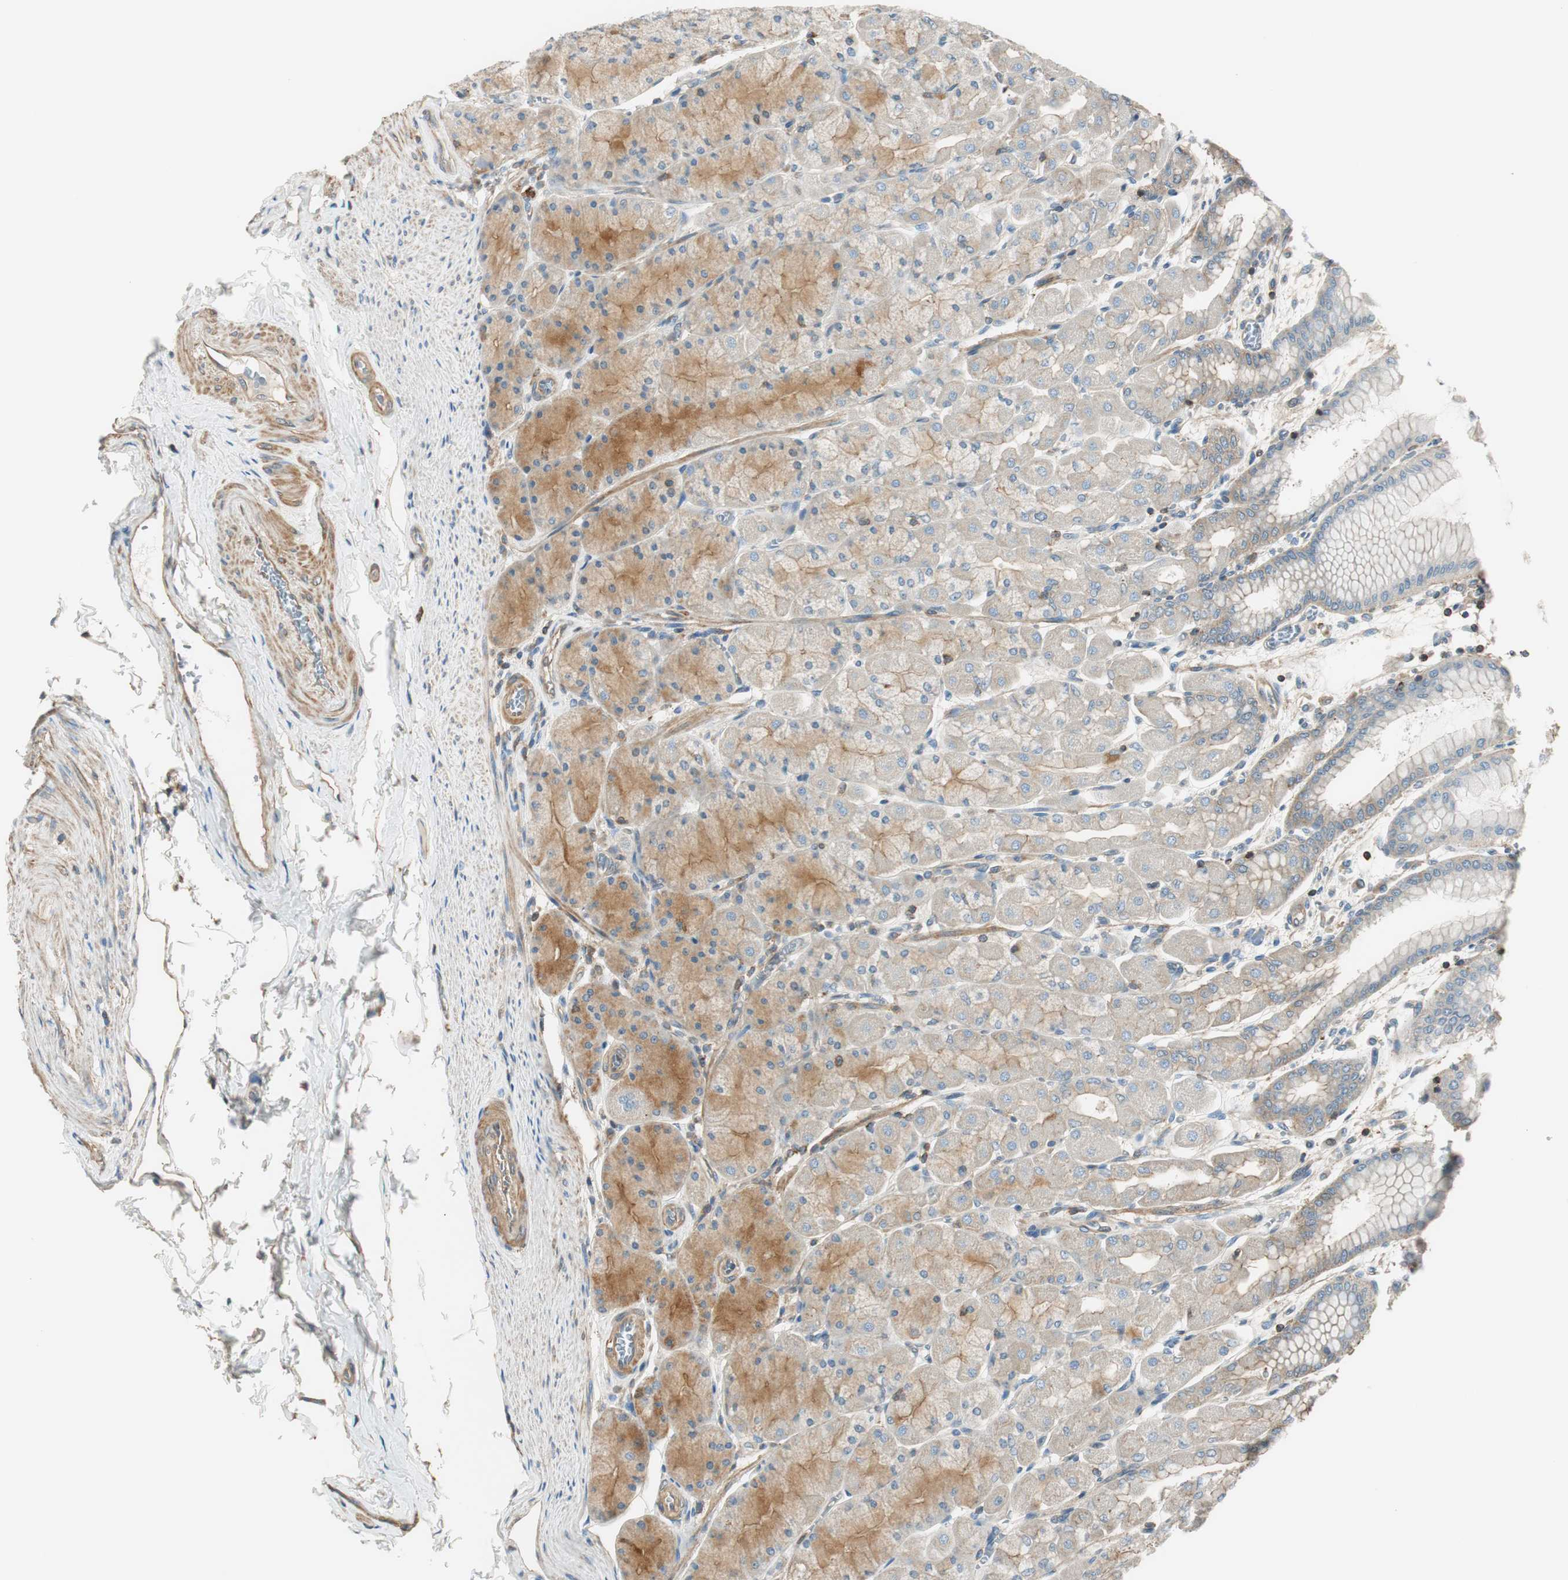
{"staining": {"intensity": "moderate", "quantity": "25%-75%", "location": "cytoplasmic/membranous"}, "tissue": "stomach", "cell_type": "Glandular cells", "image_type": "normal", "snomed": [{"axis": "morphology", "description": "Normal tissue, NOS"}, {"axis": "topography", "description": "Stomach, upper"}], "caption": "IHC staining of unremarkable stomach, which displays medium levels of moderate cytoplasmic/membranous positivity in about 25%-75% of glandular cells indicating moderate cytoplasmic/membranous protein expression. The staining was performed using DAB (brown) for protein detection and nuclei were counterstained in hematoxylin (blue).", "gene": "PI4K2B", "patient": {"sex": "female", "age": 56}}